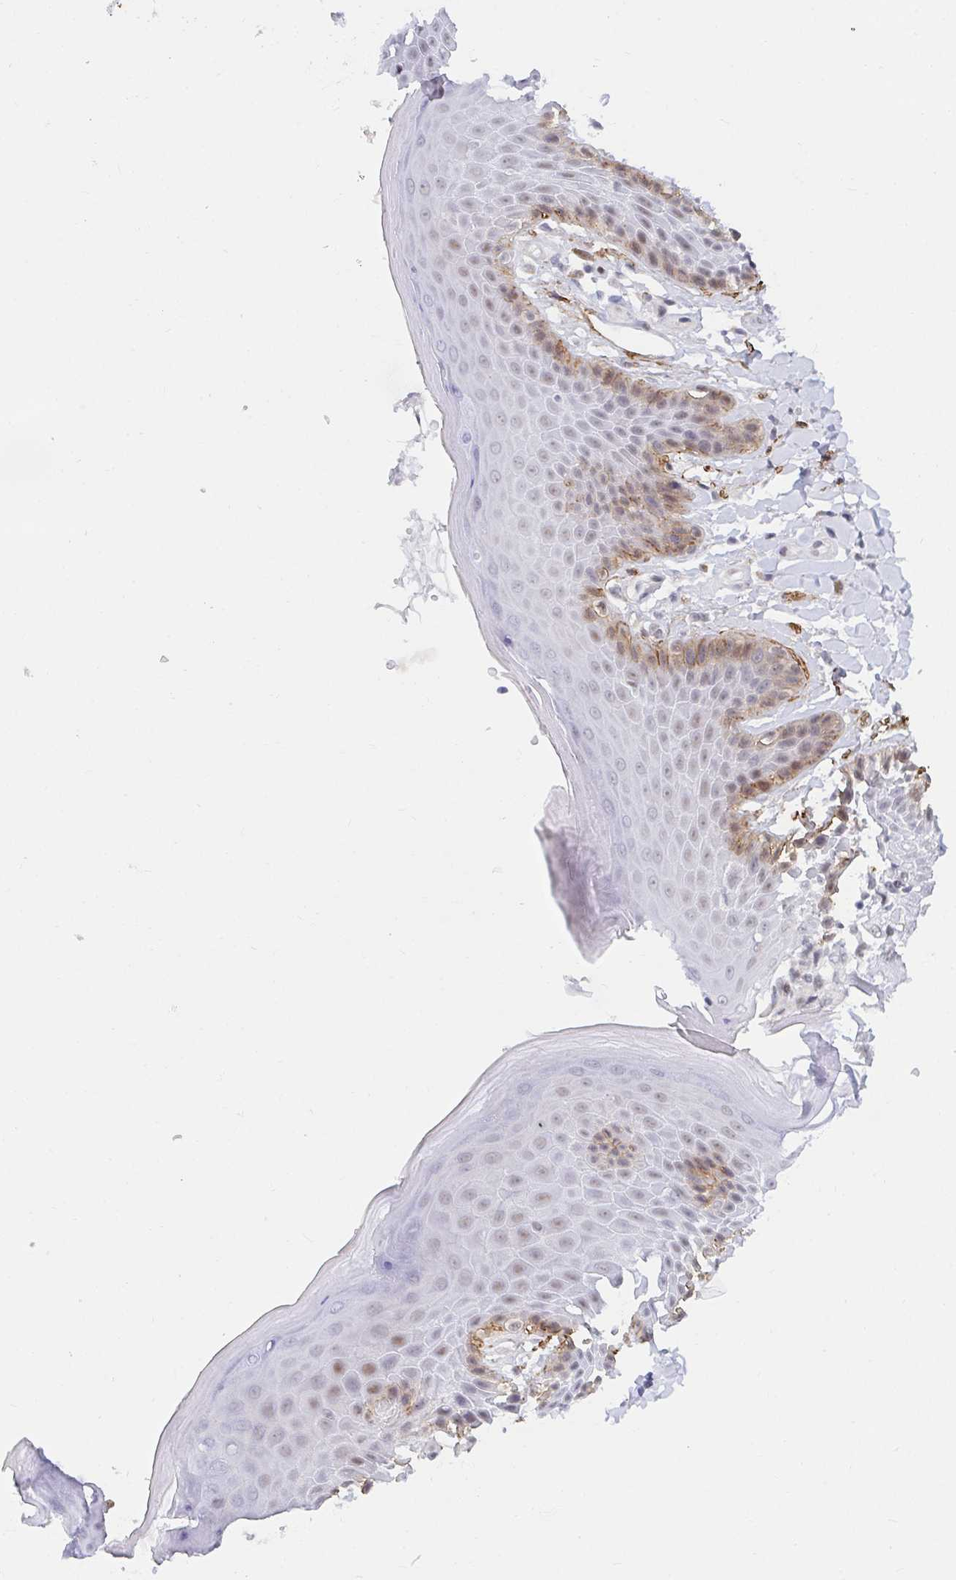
{"staining": {"intensity": "moderate", "quantity": "<25%", "location": "cytoplasmic/membranous,nuclear"}, "tissue": "skin", "cell_type": "Epidermal cells", "image_type": "normal", "snomed": [{"axis": "morphology", "description": "Normal tissue, NOS"}, {"axis": "topography", "description": "Peripheral nerve tissue"}], "caption": "Skin was stained to show a protein in brown. There is low levels of moderate cytoplasmic/membranous,nuclear positivity in about <25% of epidermal cells. (Stains: DAB (3,3'-diaminobenzidine) in brown, nuclei in blue, Microscopy: brightfield microscopy at high magnification).", "gene": "COL28A1", "patient": {"sex": "male", "age": 51}}